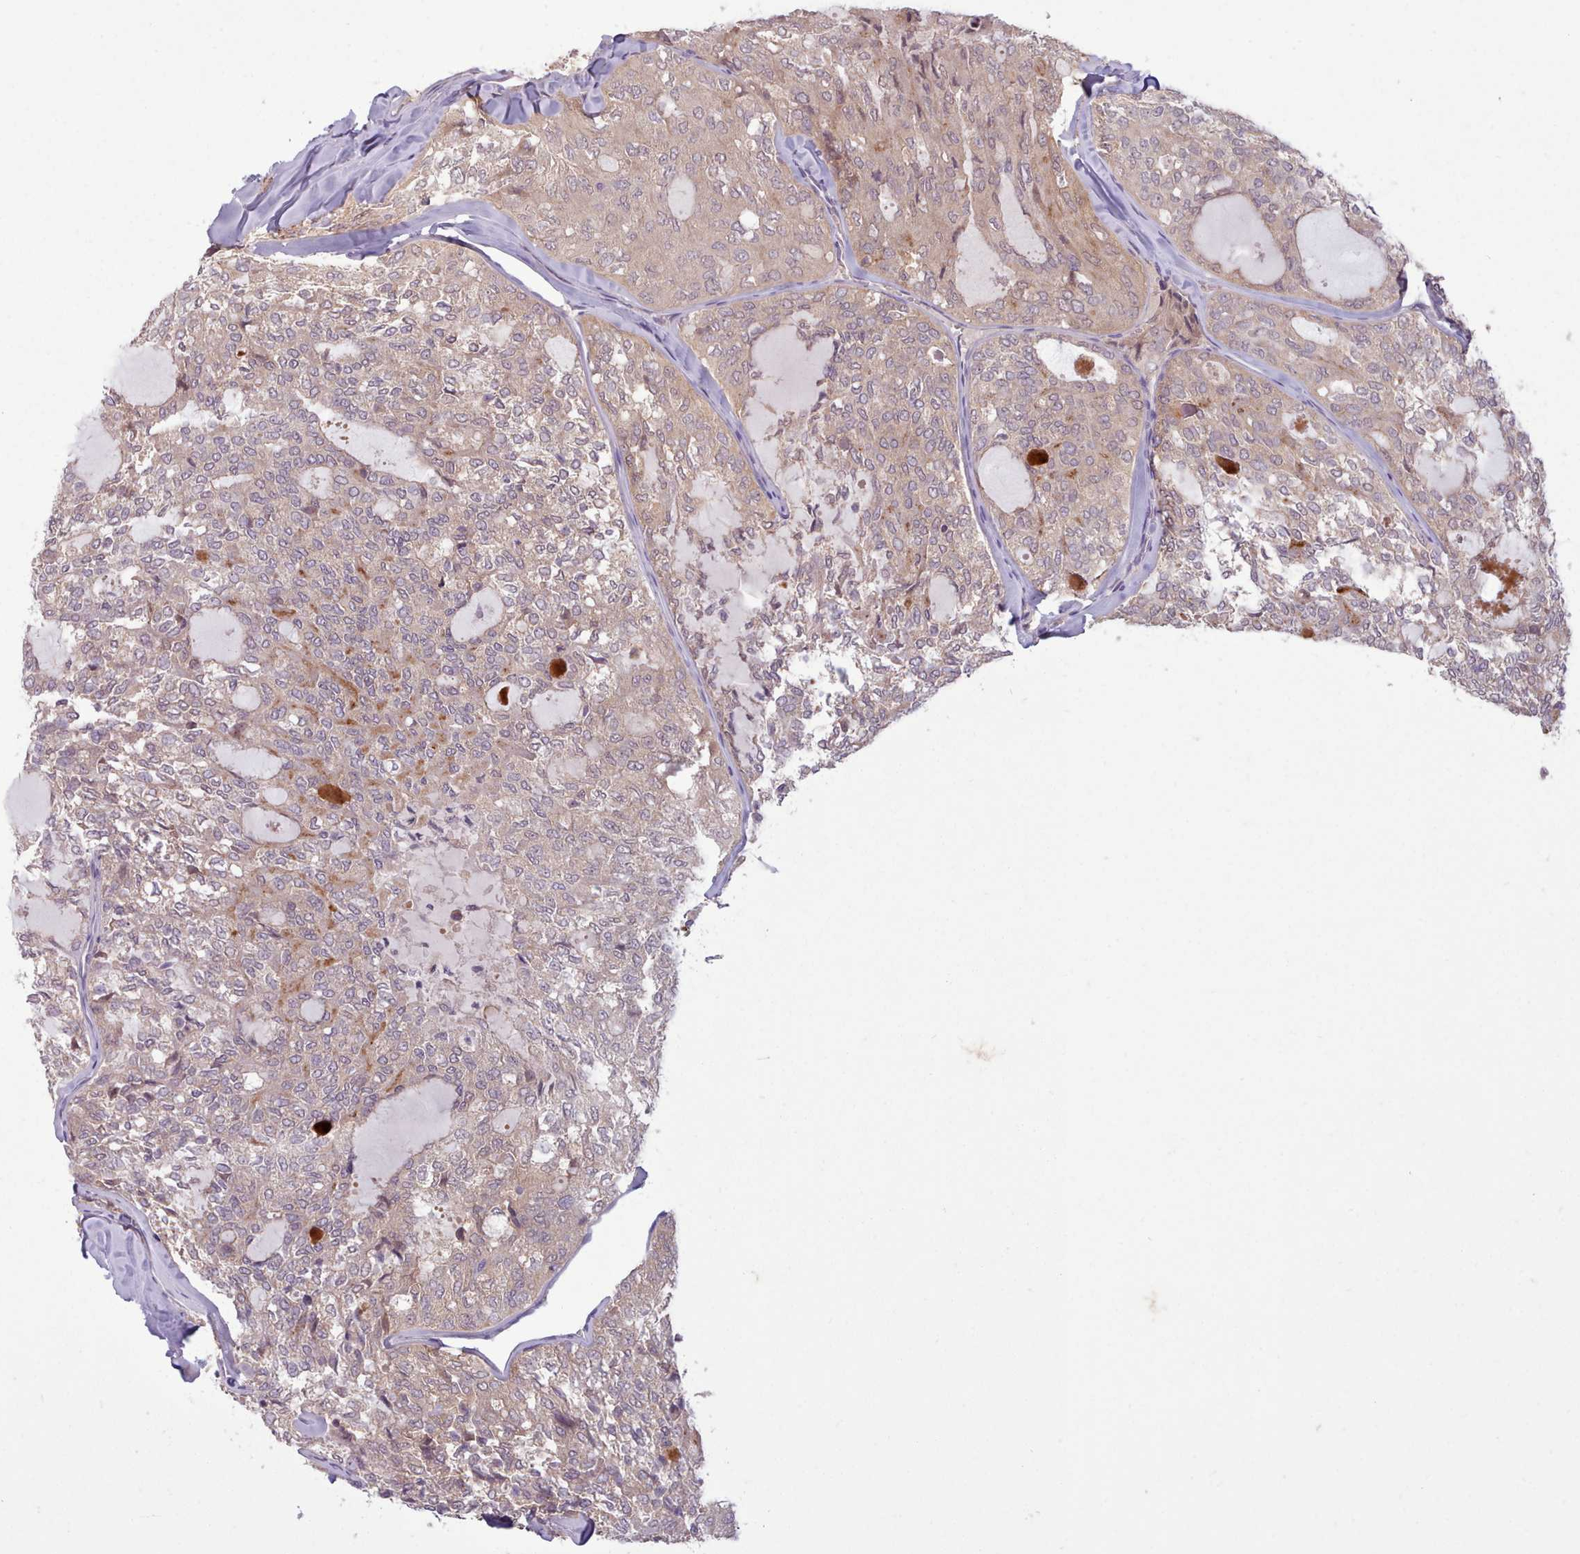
{"staining": {"intensity": "weak", "quantity": "25%-75%", "location": "cytoplasmic/membranous"}, "tissue": "thyroid cancer", "cell_type": "Tumor cells", "image_type": "cancer", "snomed": [{"axis": "morphology", "description": "Follicular adenoma carcinoma, NOS"}, {"axis": "topography", "description": "Thyroid gland"}], "caption": "Weak cytoplasmic/membranous staining is appreciated in approximately 25%-75% of tumor cells in thyroid follicular adenoma carcinoma.", "gene": "NMRK1", "patient": {"sex": "male", "age": 75}}